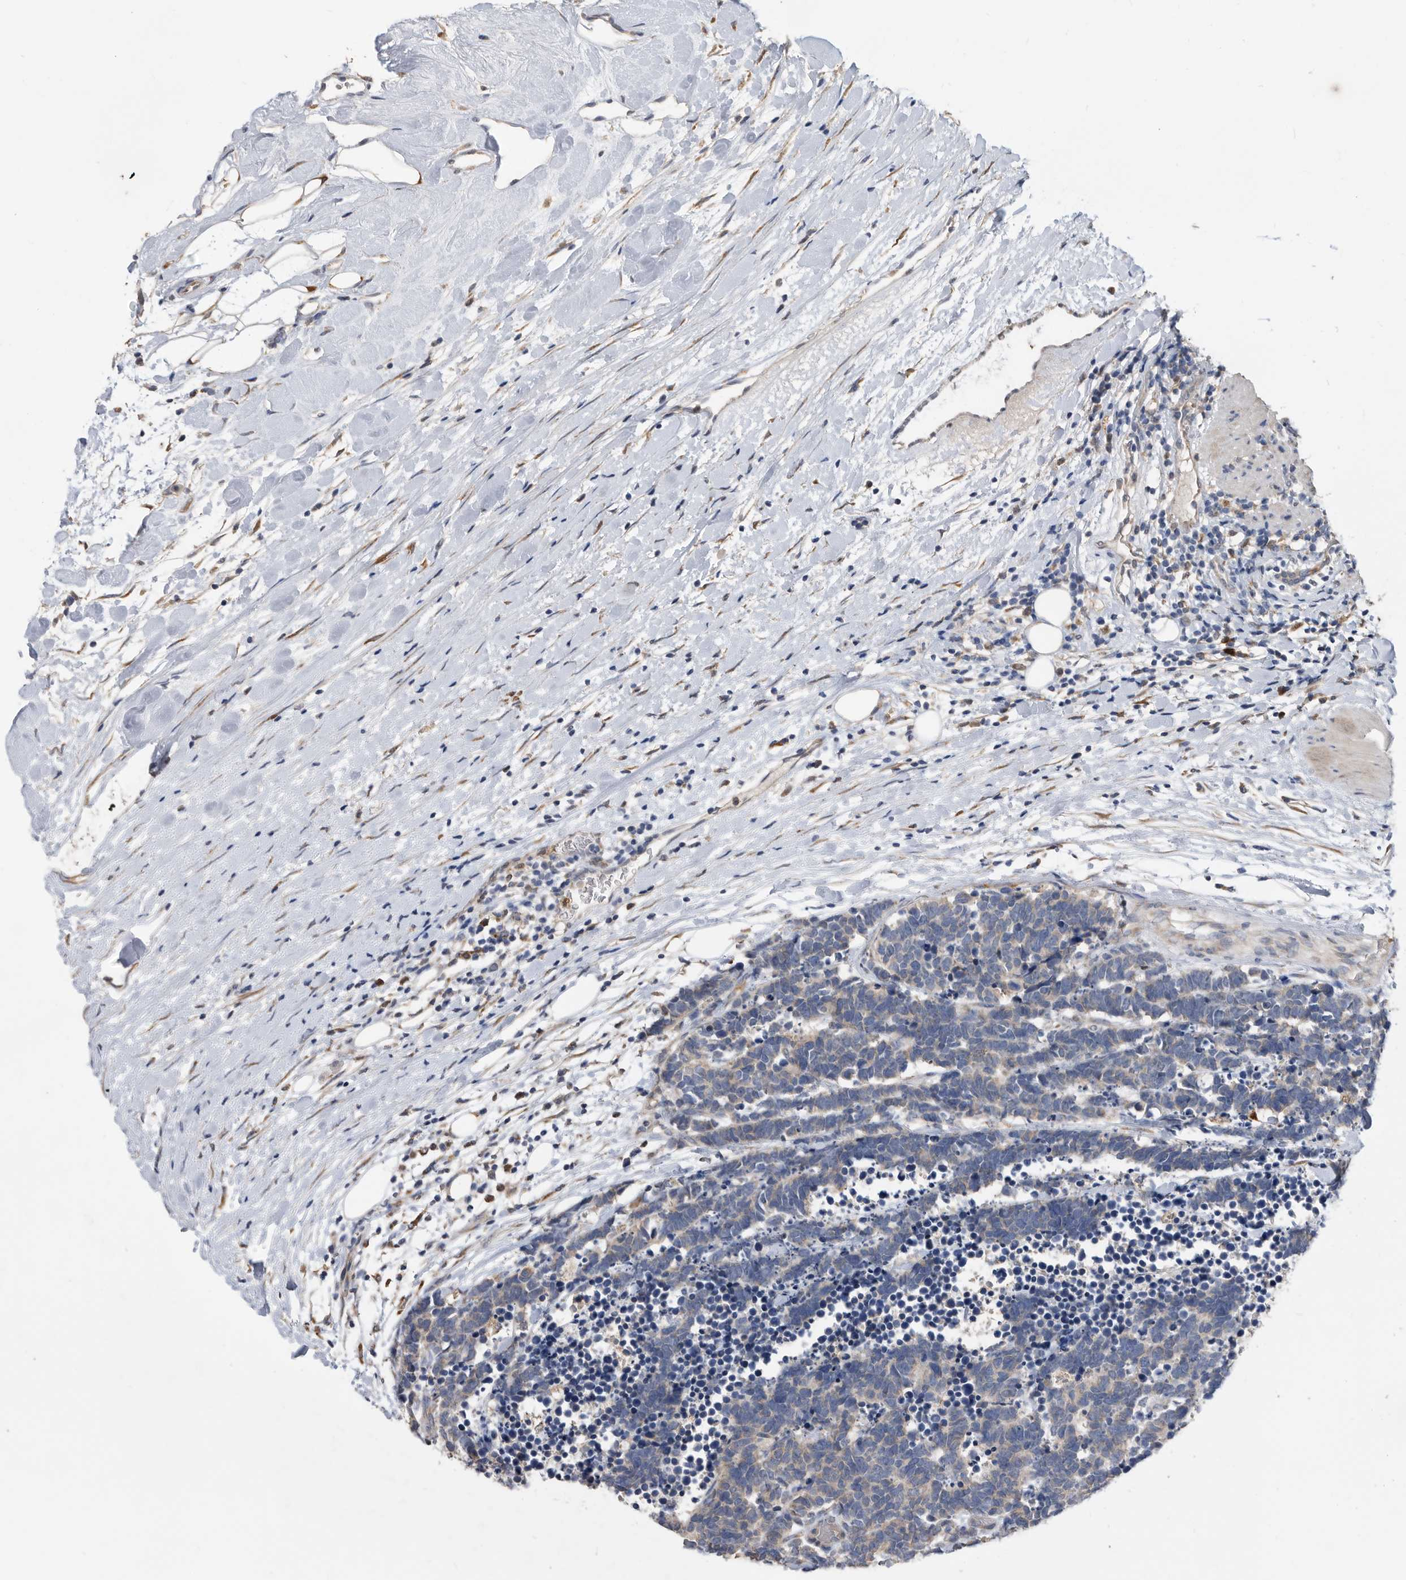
{"staining": {"intensity": "weak", "quantity": "<25%", "location": "cytoplasmic/membranous"}, "tissue": "carcinoid", "cell_type": "Tumor cells", "image_type": "cancer", "snomed": [{"axis": "morphology", "description": "Carcinoma, NOS"}, {"axis": "morphology", "description": "Carcinoid, malignant, NOS"}, {"axis": "topography", "description": "Urinary bladder"}], "caption": "This is an immunohistochemistry image of carcinoid. There is no positivity in tumor cells.", "gene": "CRISPLD2", "patient": {"sex": "male", "age": 57}}